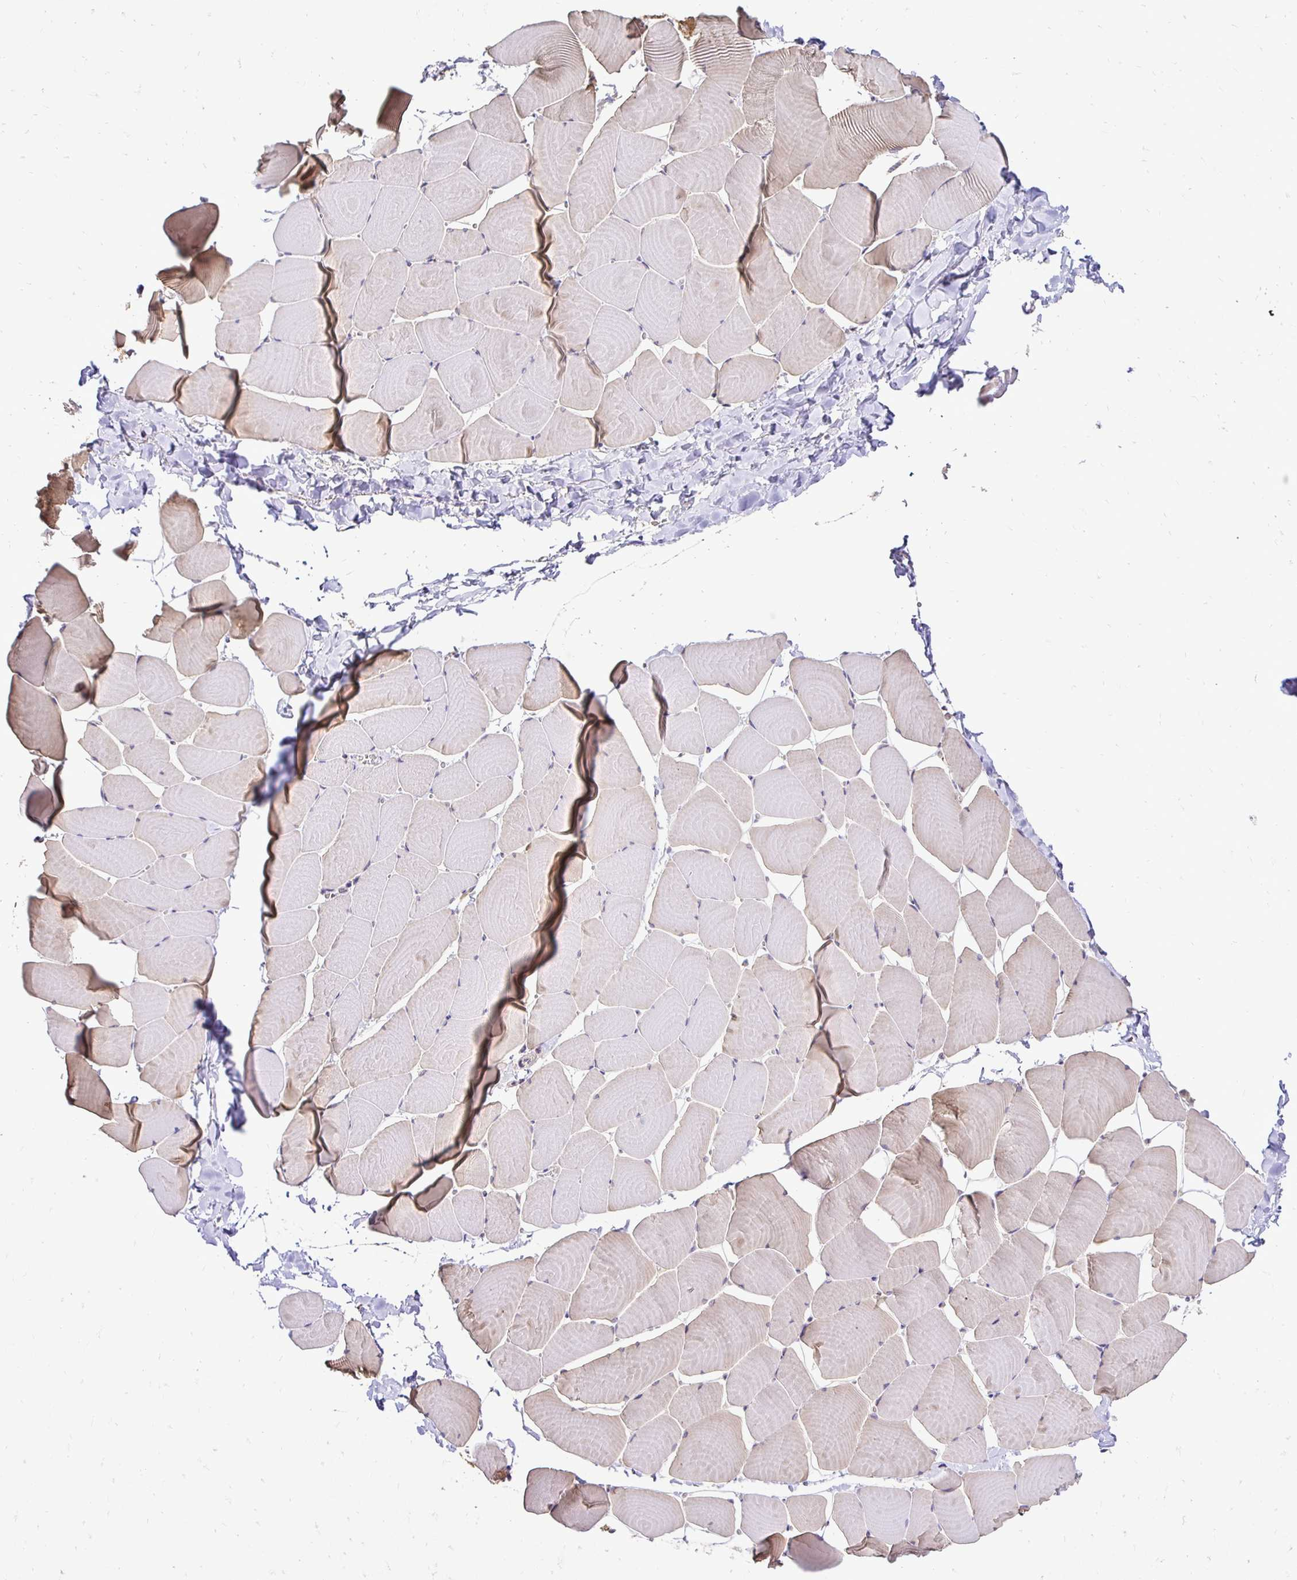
{"staining": {"intensity": "weak", "quantity": "25%-75%", "location": "cytoplasmic/membranous"}, "tissue": "skeletal muscle", "cell_type": "Myocytes", "image_type": "normal", "snomed": [{"axis": "morphology", "description": "Normal tissue, NOS"}, {"axis": "topography", "description": "Skeletal muscle"}], "caption": "Immunohistochemistry image of benign skeletal muscle: skeletal muscle stained using IHC demonstrates low levels of weak protein expression localized specifically in the cytoplasmic/membranous of myocytes, appearing as a cytoplasmic/membranous brown color.", "gene": "SLC9A1", "patient": {"sex": "male", "age": 25}}